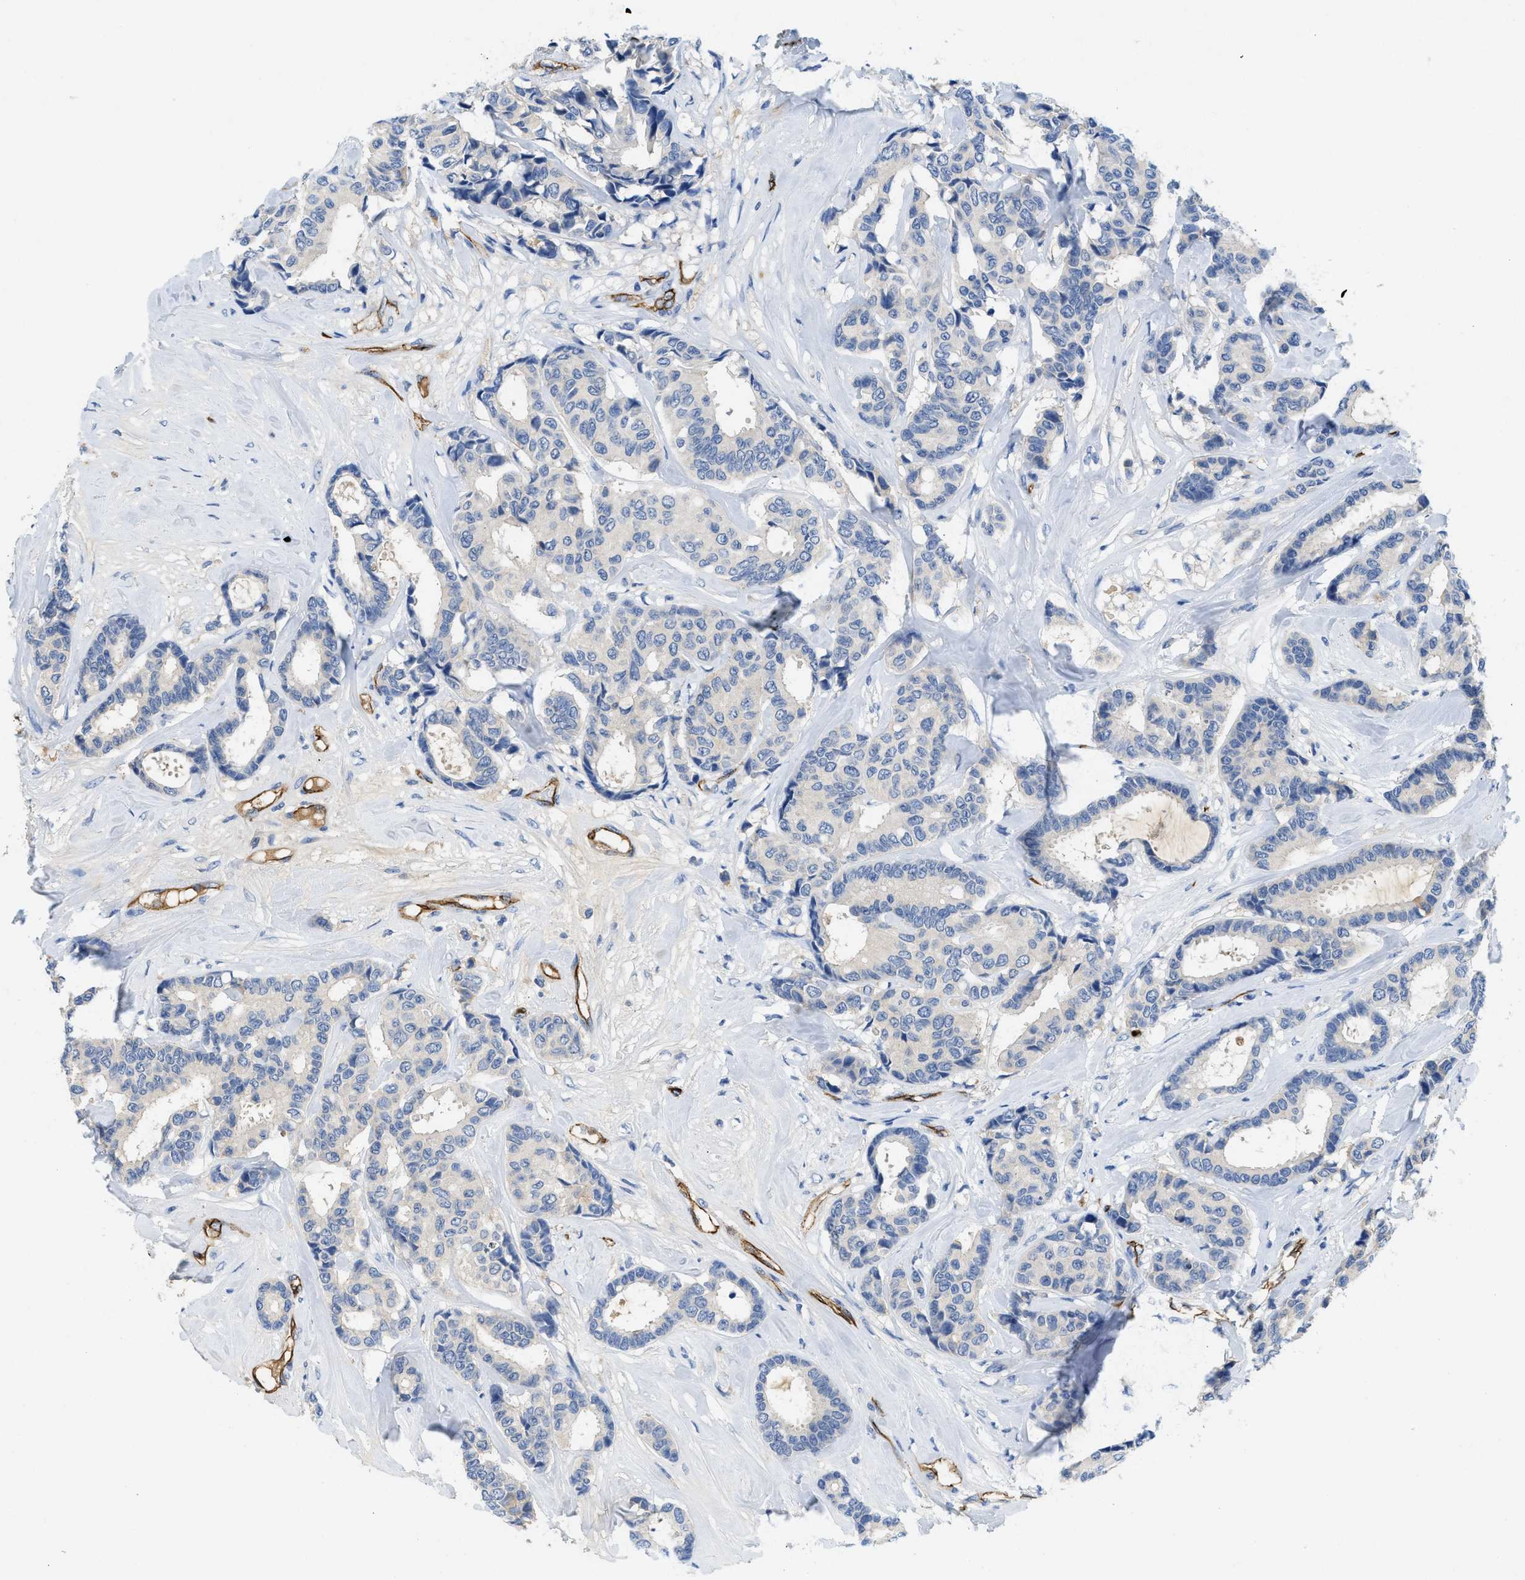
{"staining": {"intensity": "negative", "quantity": "none", "location": "none"}, "tissue": "breast cancer", "cell_type": "Tumor cells", "image_type": "cancer", "snomed": [{"axis": "morphology", "description": "Duct carcinoma"}, {"axis": "topography", "description": "Breast"}], "caption": "A histopathology image of human breast infiltrating ductal carcinoma is negative for staining in tumor cells. (Stains: DAB (3,3'-diaminobenzidine) immunohistochemistry (IHC) with hematoxylin counter stain, Microscopy: brightfield microscopy at high magnification).", "gene": "SPEG", "patient": {"sex": "female", "age": 87}}